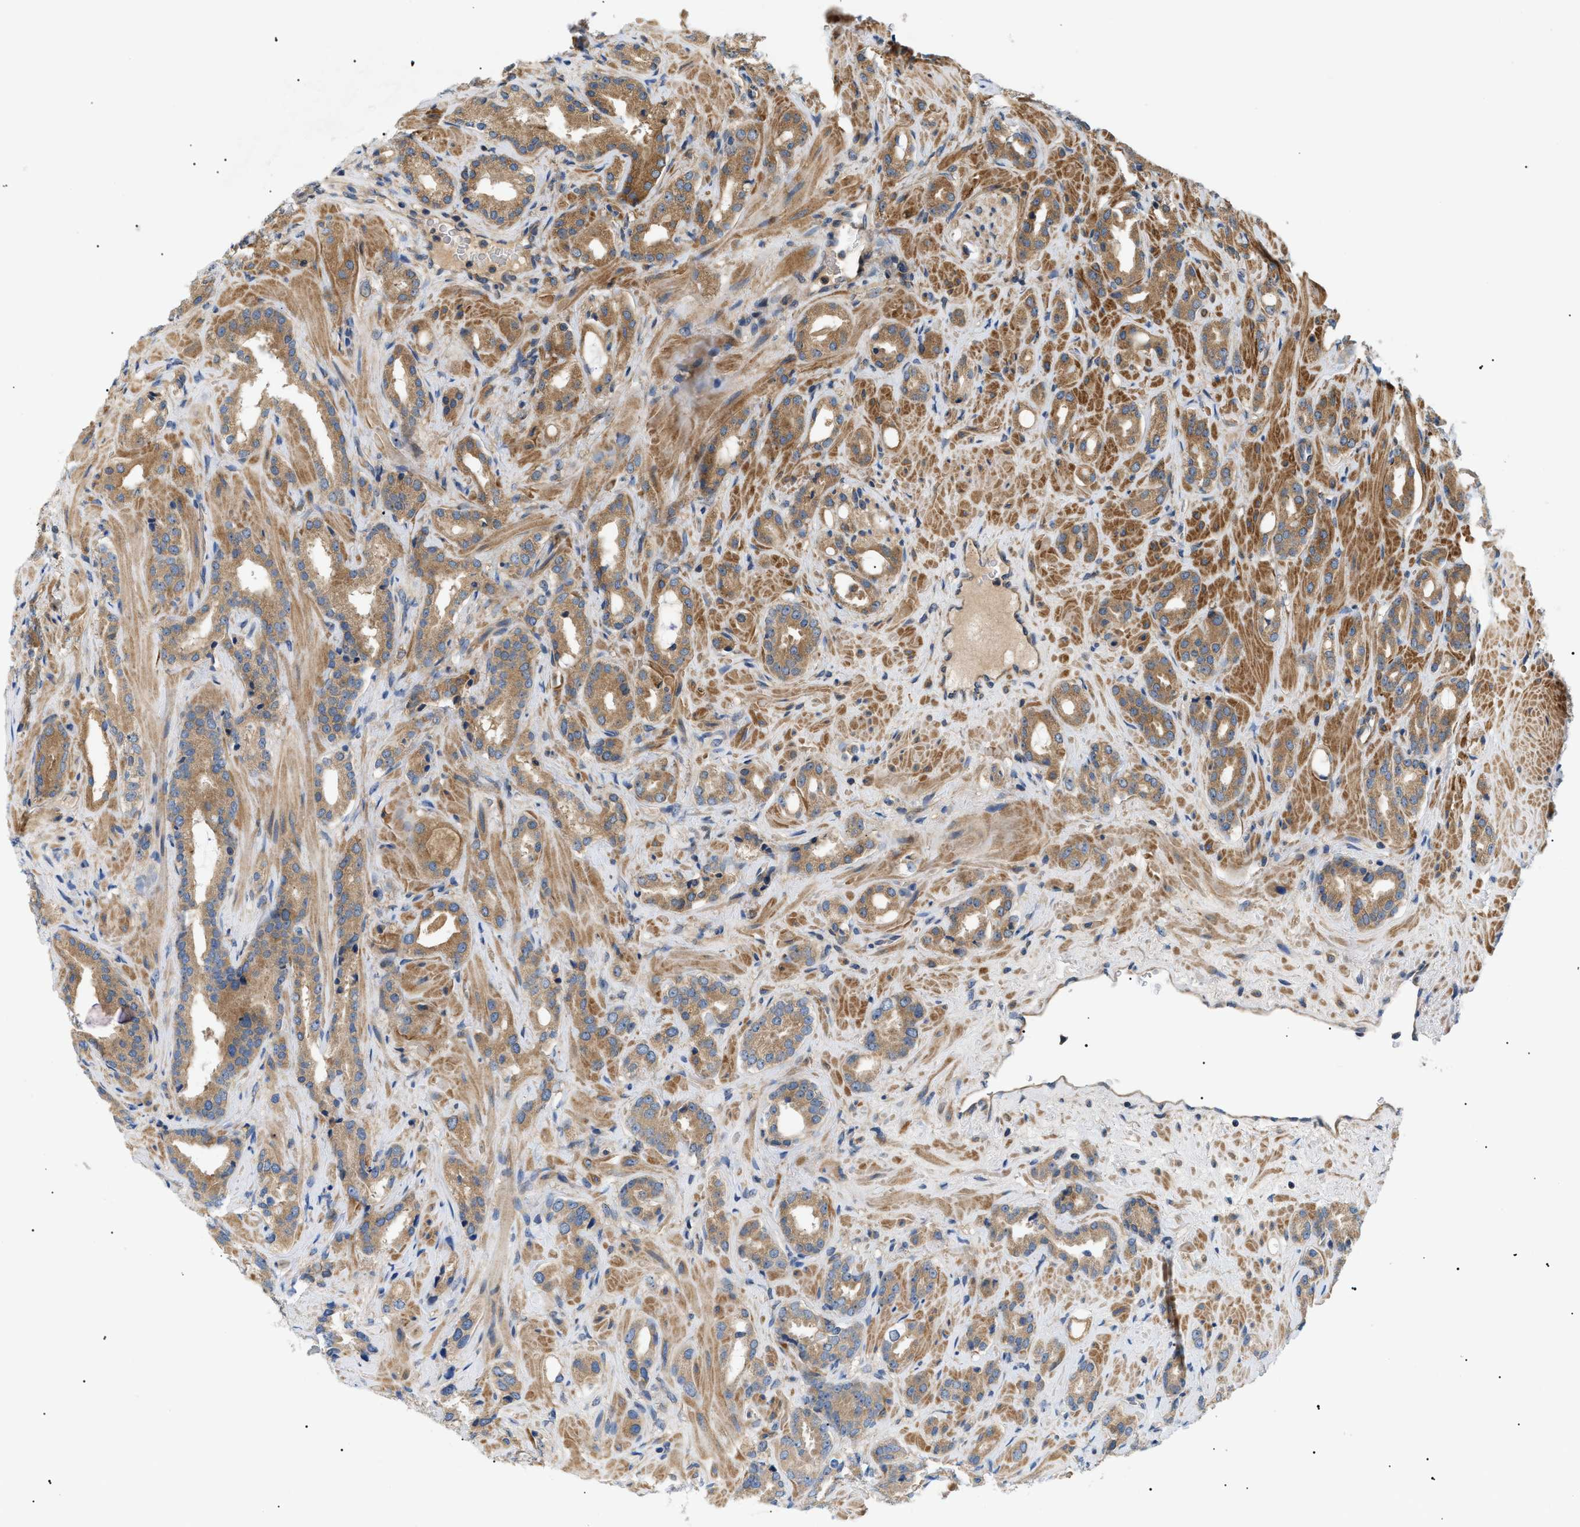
{"staining": {"intensity": "moderate", "quantity": ">75%", "location": "cytoplasmic/membranous"}, "tissue": "prostate cancer", "cell_type": "Tumor cells", "image_type": "cancer", "snomed": [{"axis": "morphology", "description": "Adenocarcinoma, High grade"}, {"axis": "topography", "description": "Prostate"}], "caption": "An image showing moderate cytoplasmic/membranous expression in approximately >75% of tumor cells in prostate cancer, as visualized by brown immunohistochemical staining.", "gene": "PPM1B", "patient": {"sex": "male", "age": 64}}